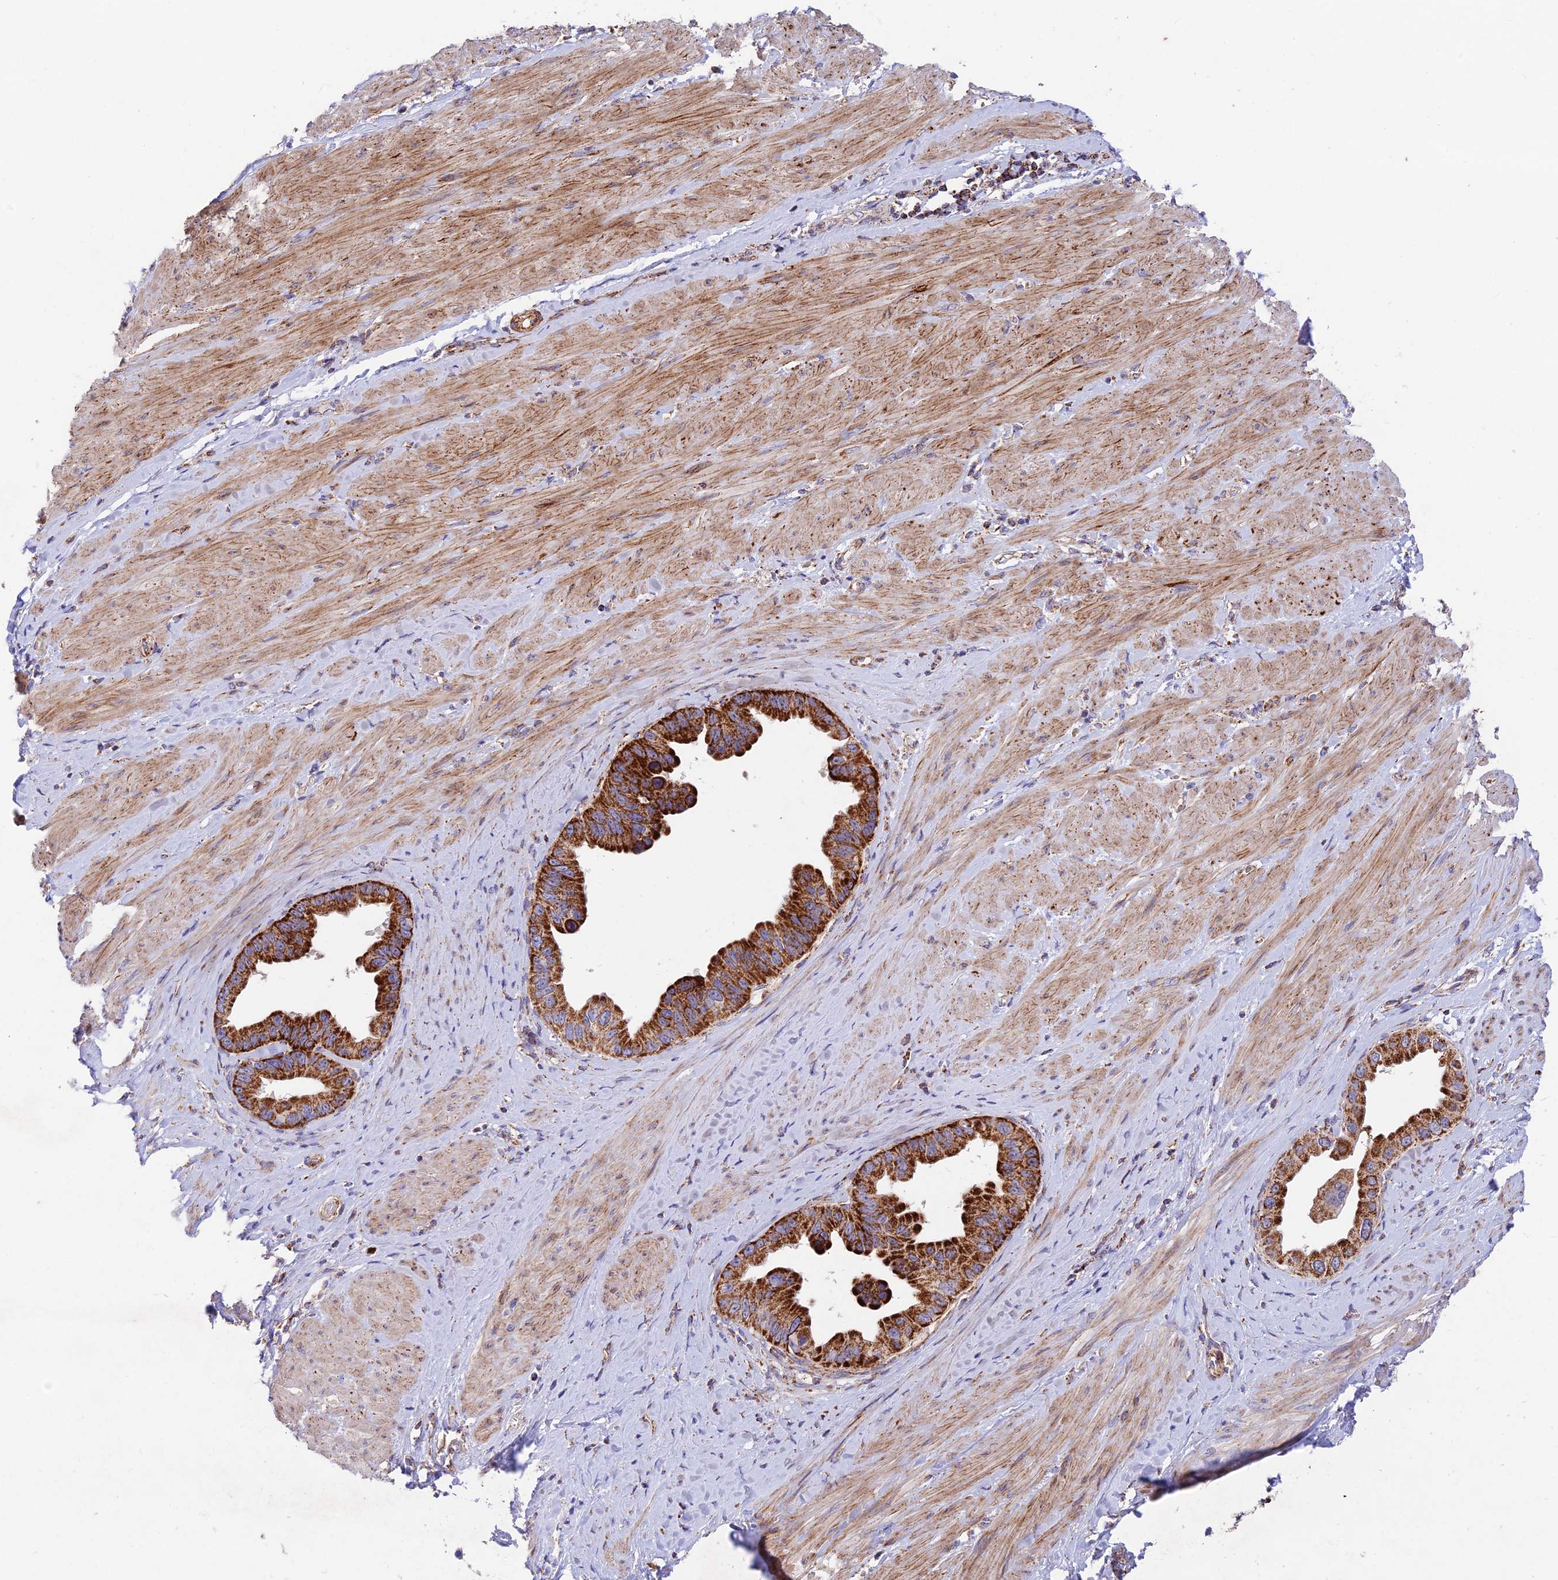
{"staining": {"intensity": "strong", "quantity": ">75%", "location": "cytoplasmic/membranous"}, "tissue": "pancreatic cancer", "cell_type": "Tumor cells", "image_type": "cancer", "snomed": [{"axis": "morphology", "description": "Adenocarcinoma, NOS"}, {"axis": "topography", "description": "Pancreas"}], "caption": "IHC of pancreatic adenocarcinoma demonstrates high levels of strong cytoplasmic/membranous staining in approximately >75% of tumor cells.", "gene": "KHDC3L", "patient": {"sex": "female", "age": 56}}